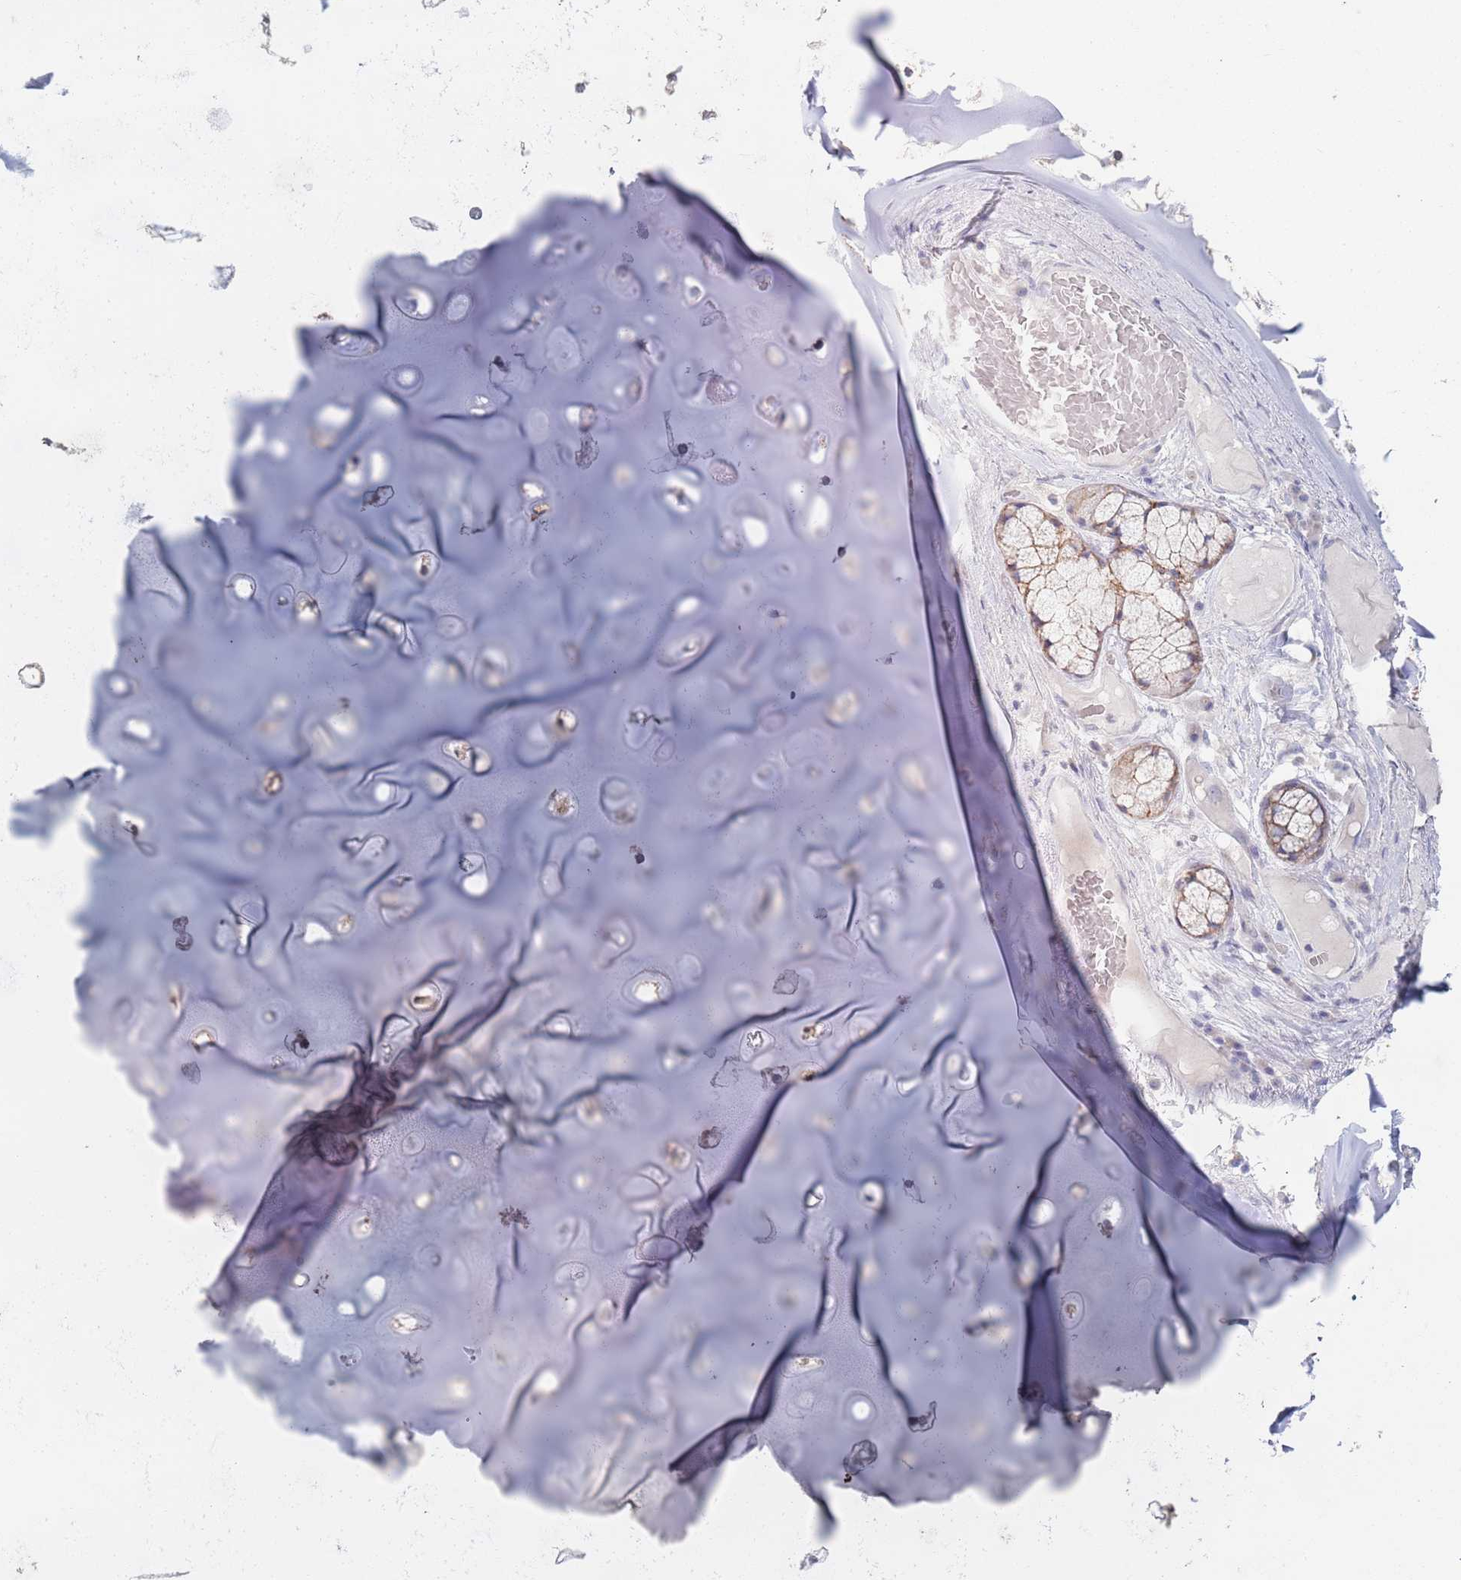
{"staining": {"intensity": "negative", "quantity": "none", "location": "none"}, "tissue": "adipose tissue", "cell_type": "Adipocytes", "image_type": "normal", "snomed": [{"axis": "morphology", "description": "Normal tissue, NOS"}, {"axis": "topography", "description": "Cartilage tissue"}, {"axis": "topography", "description": "Bronchus"}], "caption": "Immunohistochemical staining of benign human adipose tissue reveals no significant staining in adipocytes. (IHC, brightfield microscopy, high magnification).", "gene": "PROM2", "patient": {"sex": "male", "age": 56}}